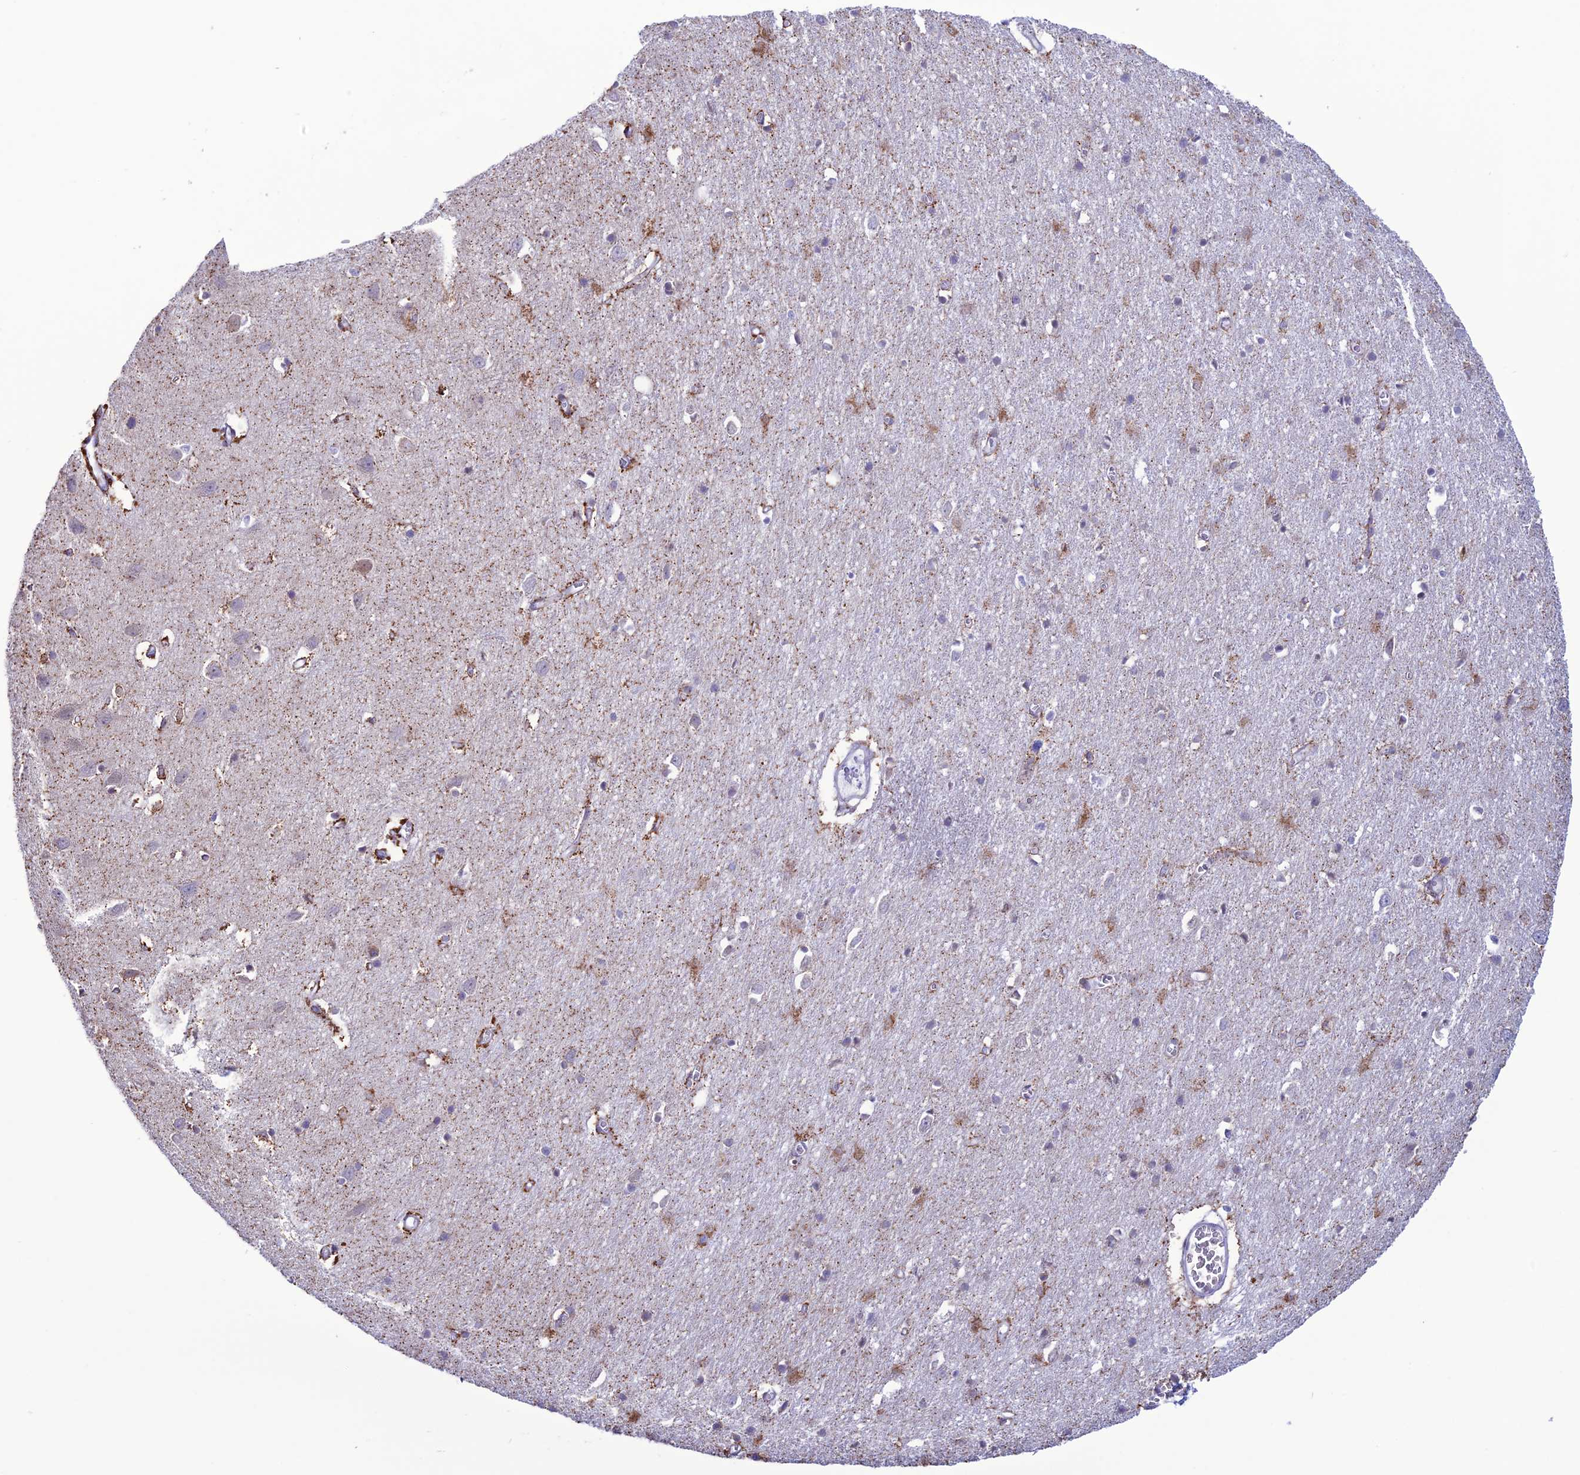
{"staining": {"intensity": "negative", "quantity": "none", "location": "none"}, "tissue": "cerebral cortex", "cell_type": "Endothelial cells", "image_type": "normal", "snomed": [{"axis": "morphology", "description": "Normal tissue, NOS"}, {"axis": "topography", "description": "Cerebral cortex"}], "caption": "Cerebral cortex stained for a protein using IHC displays no positivity endothelial cells.", "gene": "CFAP210", "patient": {"sex": "female", "age": 64}}